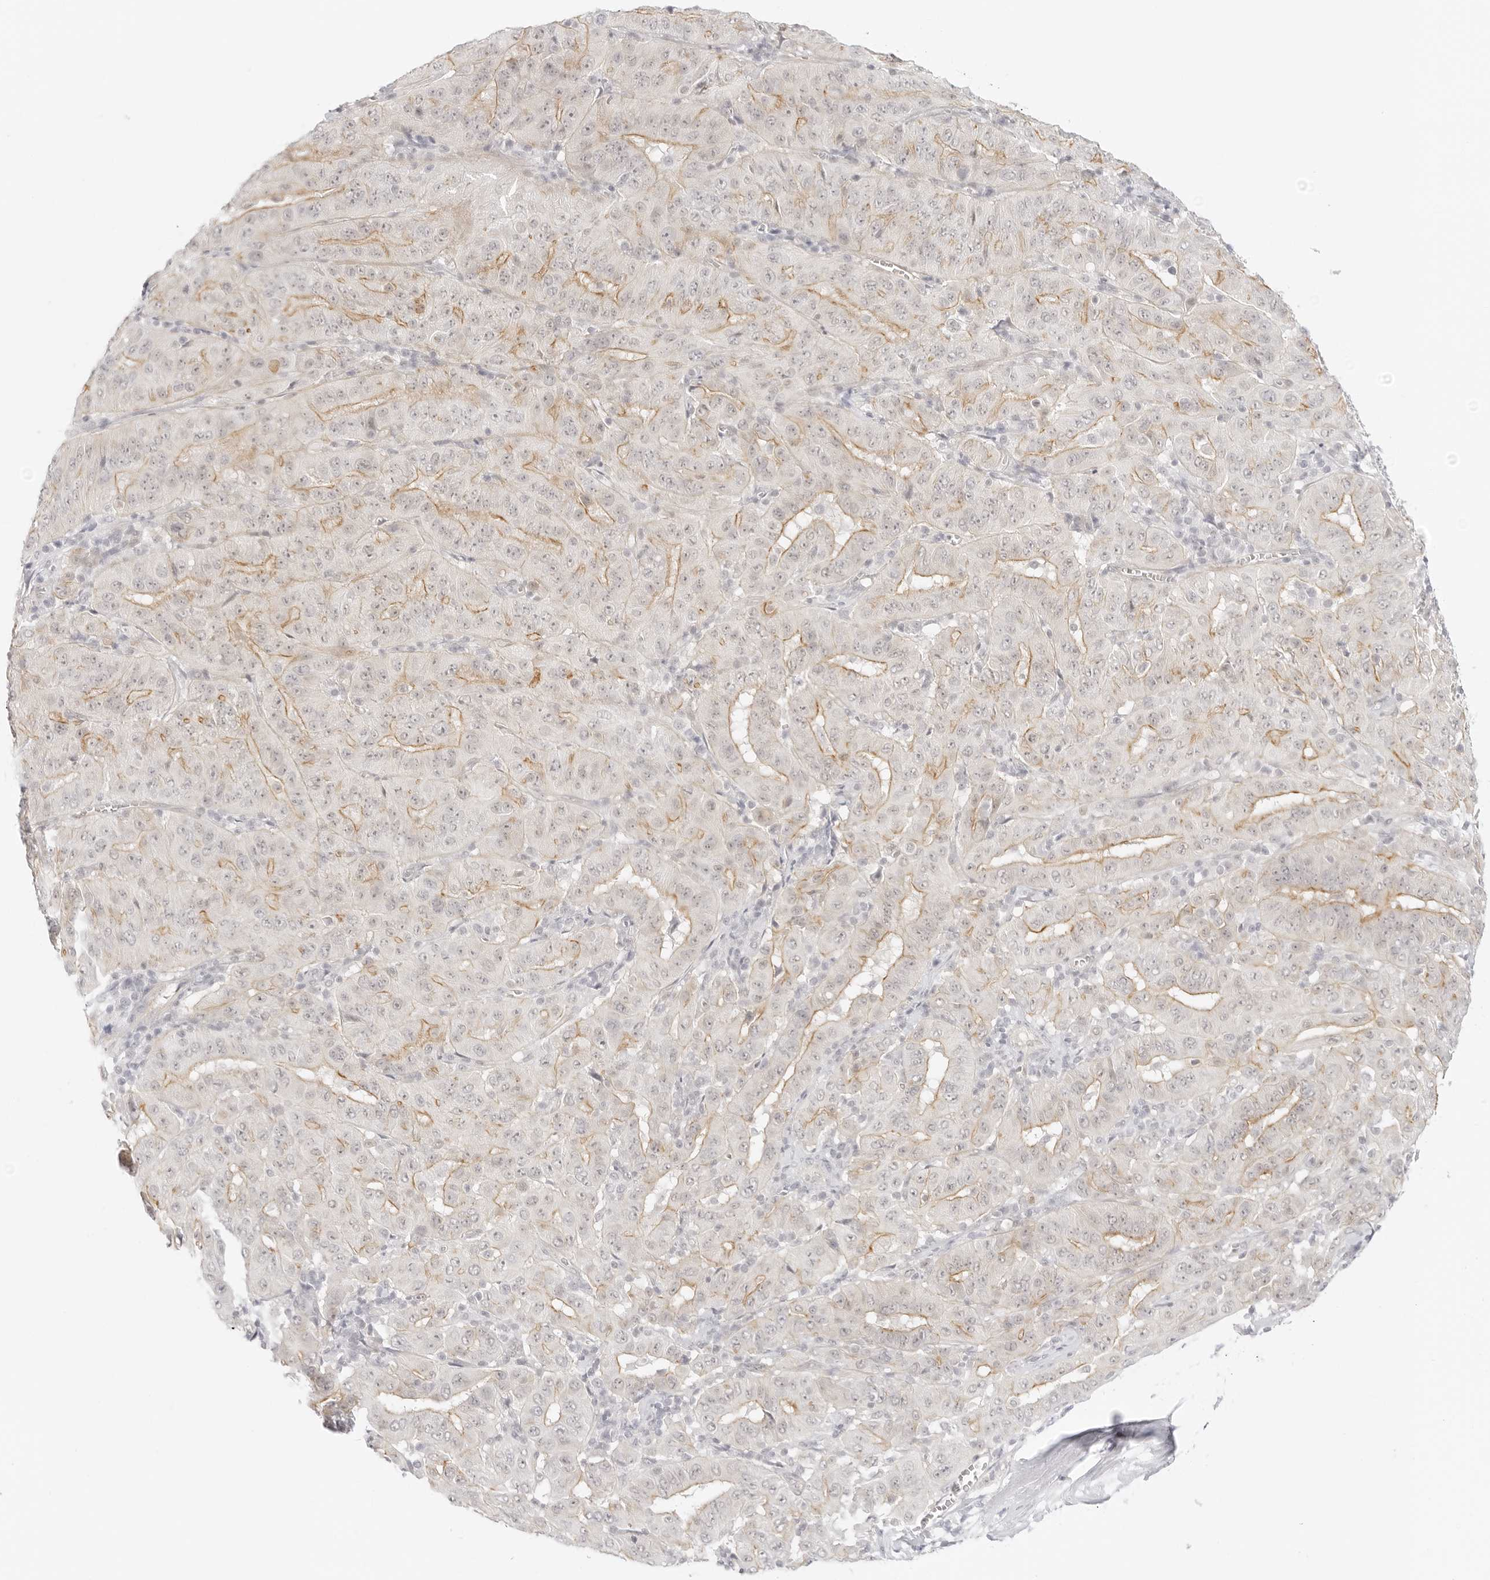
{"staining": {"intensity": "moderate", "quantity": "25%-75%", "location": "cytoplasmic/membranous"}, "tissue": "pancreatic cancer", "cell_type": "Tumor cells", "image_type": "cancer", "snomed": [{"axis": "morphology", "description": "Adenocarcinoma, NOS"}, {"axis": "topography", "description": "Pancreas"}], "caption": "Human pancreatic adenocarcinoma stained with a protein marker shows moderate staining in tumor cells.", "gene": "MED18", "patient": {"sex": "male", "age": 63}}